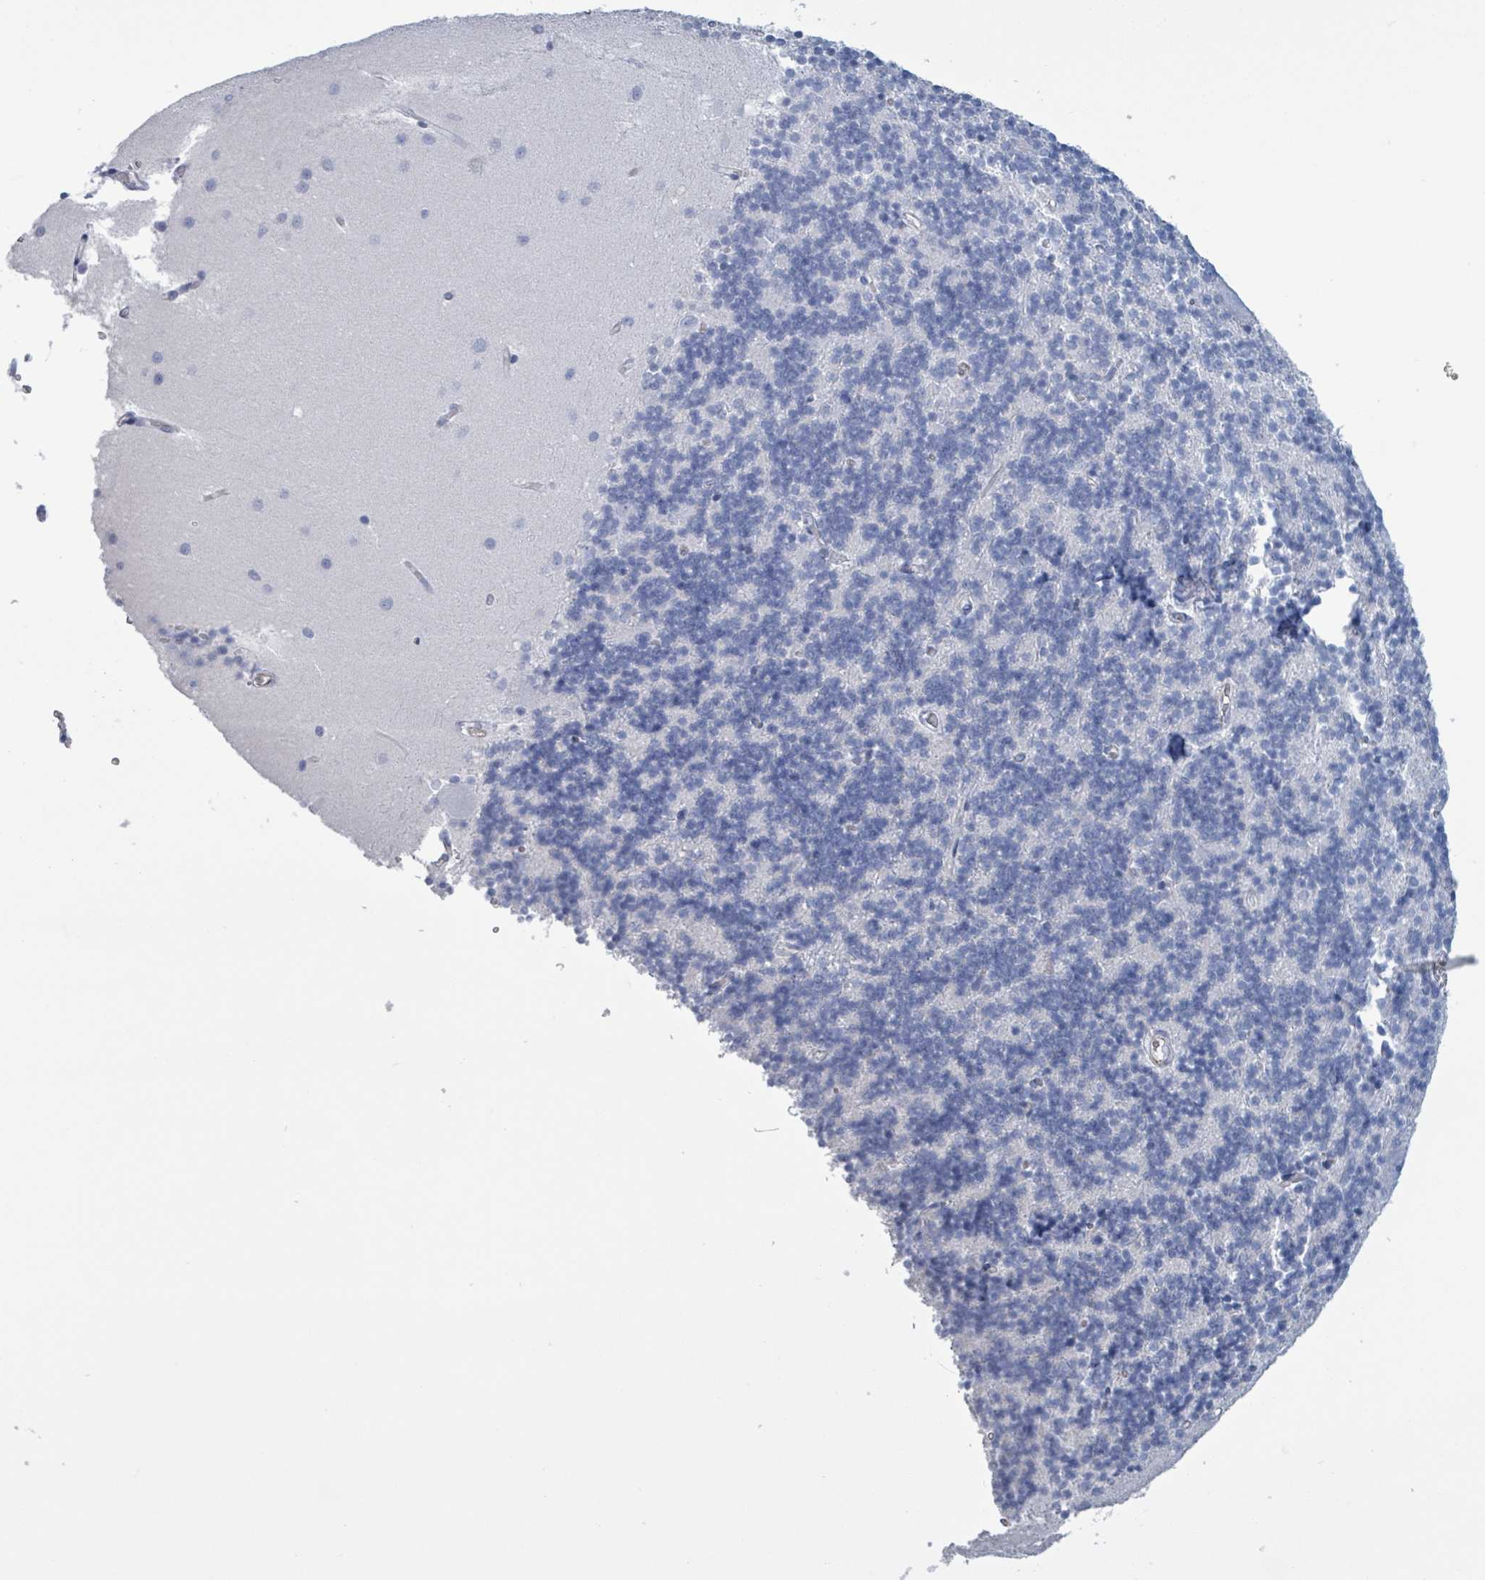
{"staining": {"intensity": "negative", "quantity": "none", "location": "none"}, "tissue": "cerebellum", "cell_type": "Cells in granular layer", "image_type": "normal", "snomed": [{"axis": "morphology", "description": "Normal tissue, NOS"}, {"axis": "topography", "description": "Cerebellum"}], "caption": "Immunohistochemistry (IHC) of benign cerebellum reveals no staining in cells in granular layer.", "gene": "CT45A10", "patient": {"sex": "male", "age": 54}}